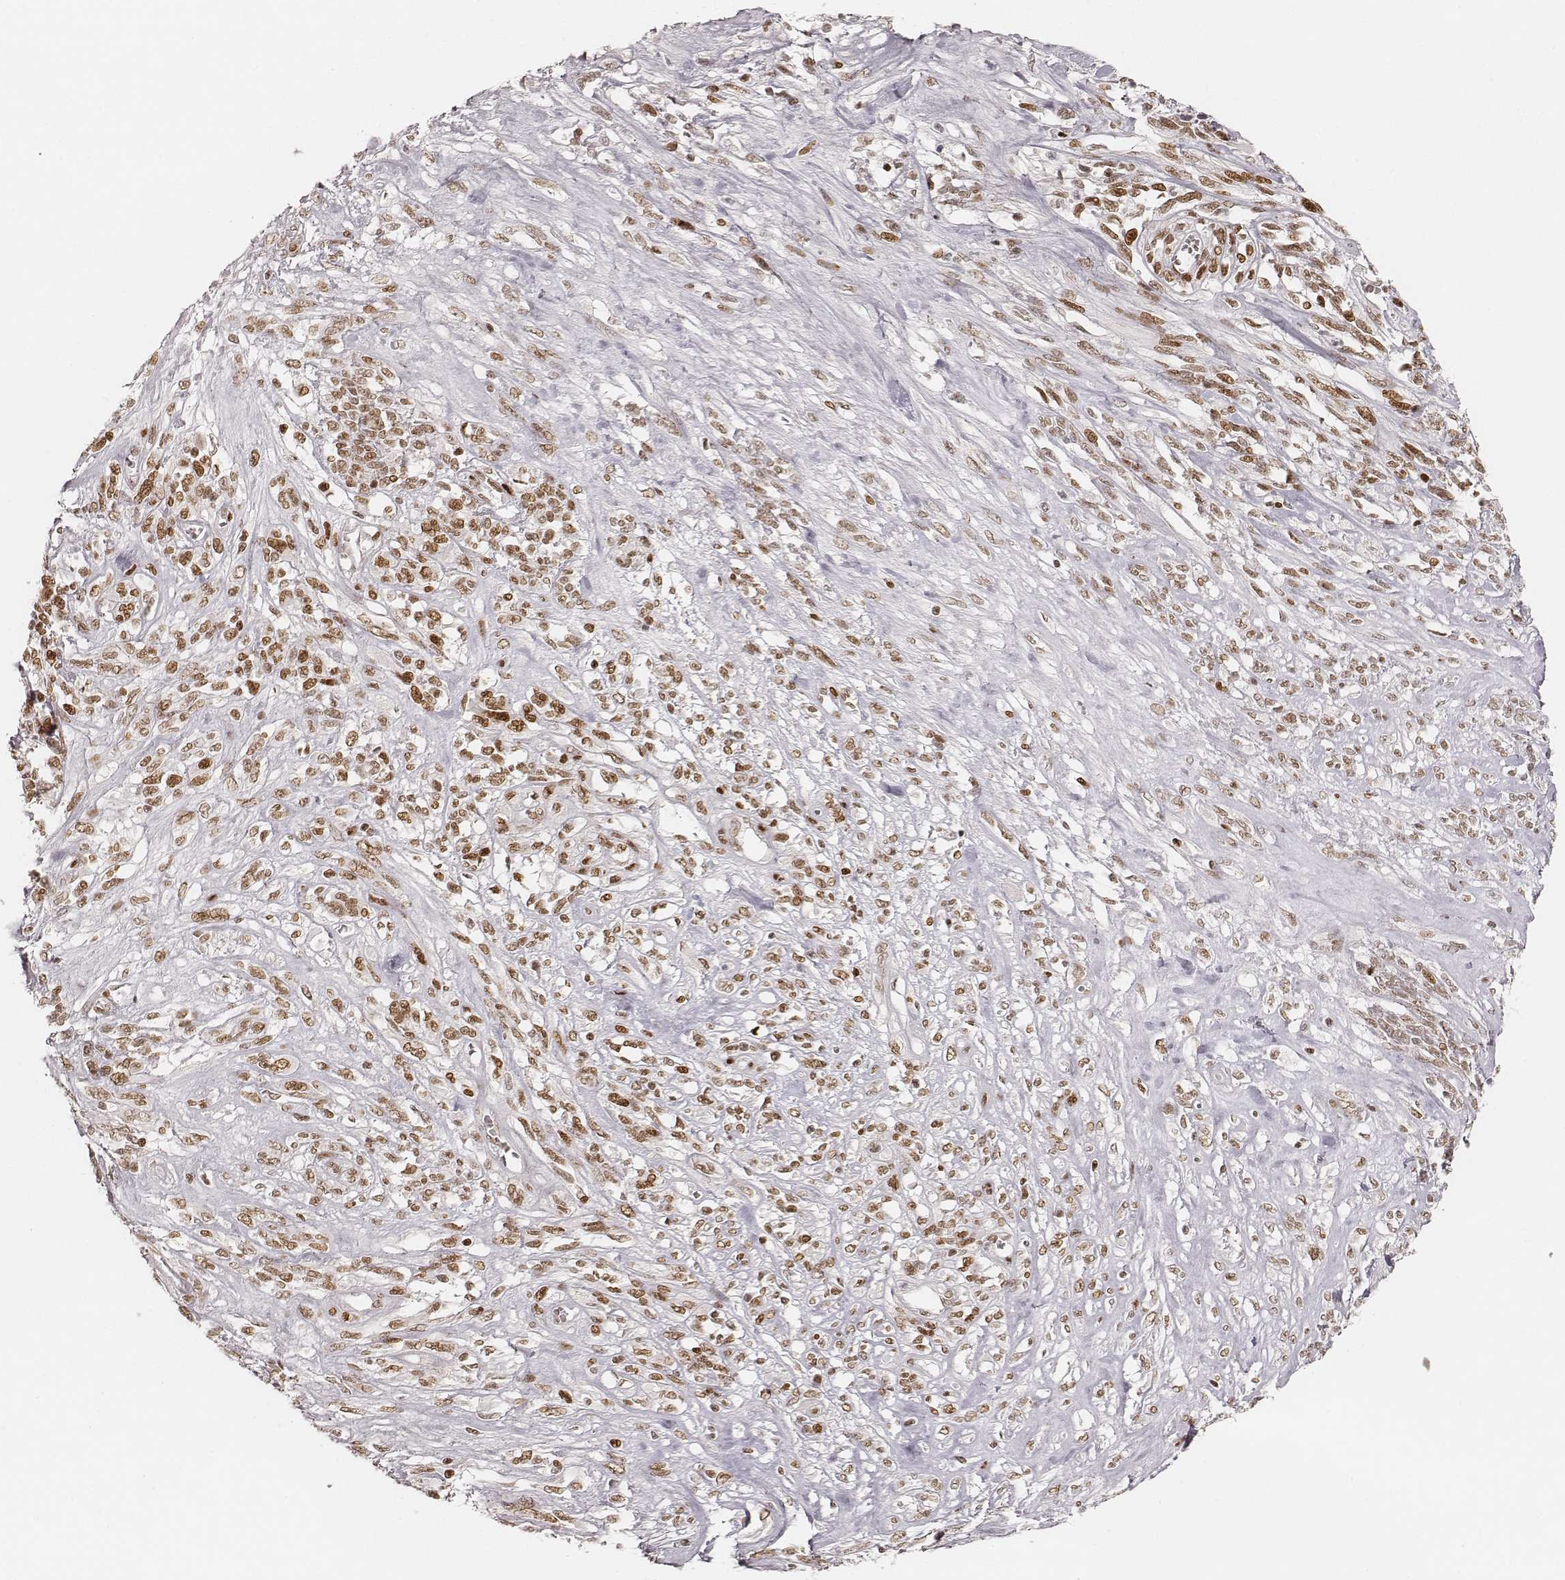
{"staining": {"intensity": "moderate", "quantity": ">75%", "location": "nuclear"}, "tissue": "melanoma", "cell_type": "Tumor cells", "image_type": "cancer", "snomed": [{"axis": "morphology", "description": "Malignant melanoma, NOS"}, {"axis": "topography", "description": "Skin"}], "caption": "This is a micrograph of IHC staining of melanoma, which shows moderate expression in the nuclear of tumor cells.", "gene": "HNRNPC", "patient": {"sex": "female", "age": 91}}